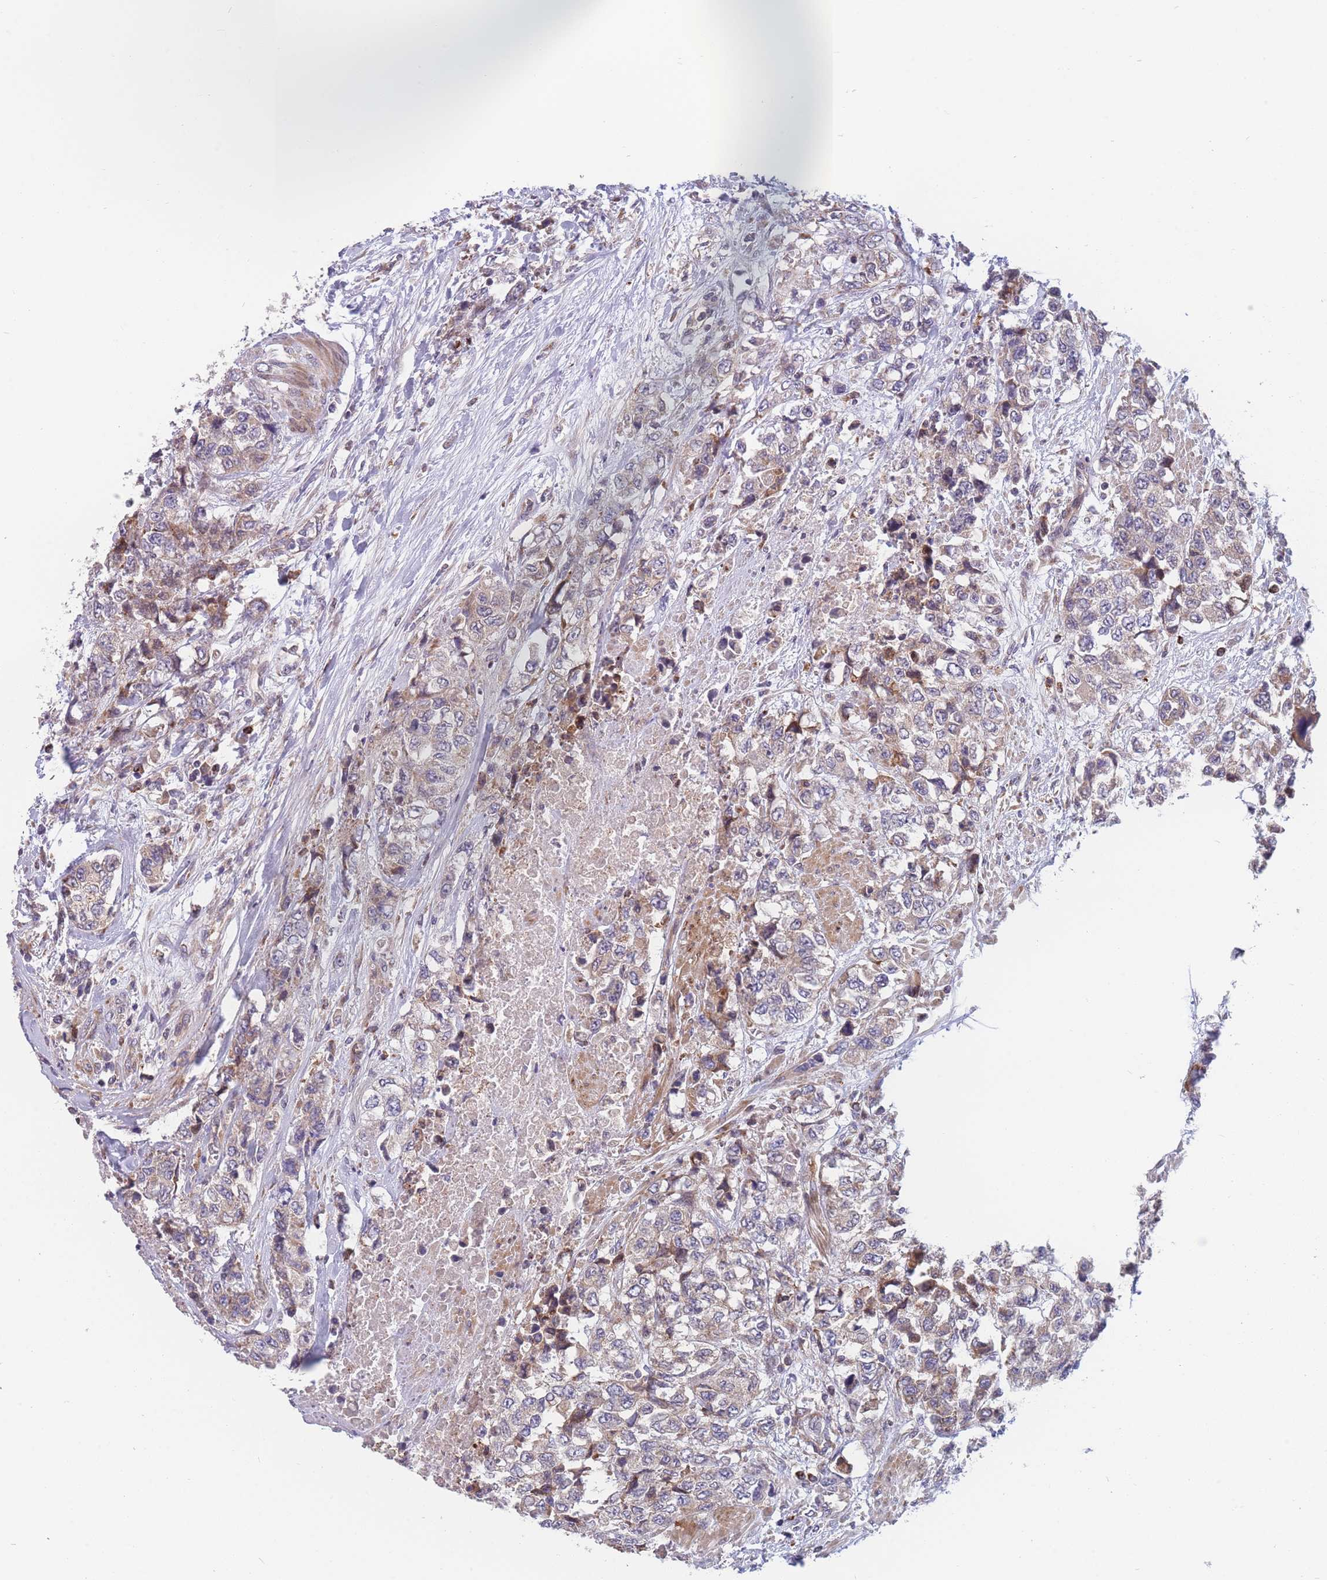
{"staining": {"intensity": "weak", "quantity": "<25%", "location": "cytoplasmic/membranous"}, "tissue": "urothelial cancer", "cell_type": "Tumor cells", "image_type": "cancer", "snomed": [{"axis": "morphology", "description": "Urothelial carcinoma, High grade"}, {"axis": "topography", "description": "Urinary bladder"}], "caption": "Human high-grade urothelial carcinoma stained for a protein using immunohistochemistry exhibits no positivity in tumor cells.", "gene": "TMEM131L", "patient": {"sex": "female", "age": 78}}